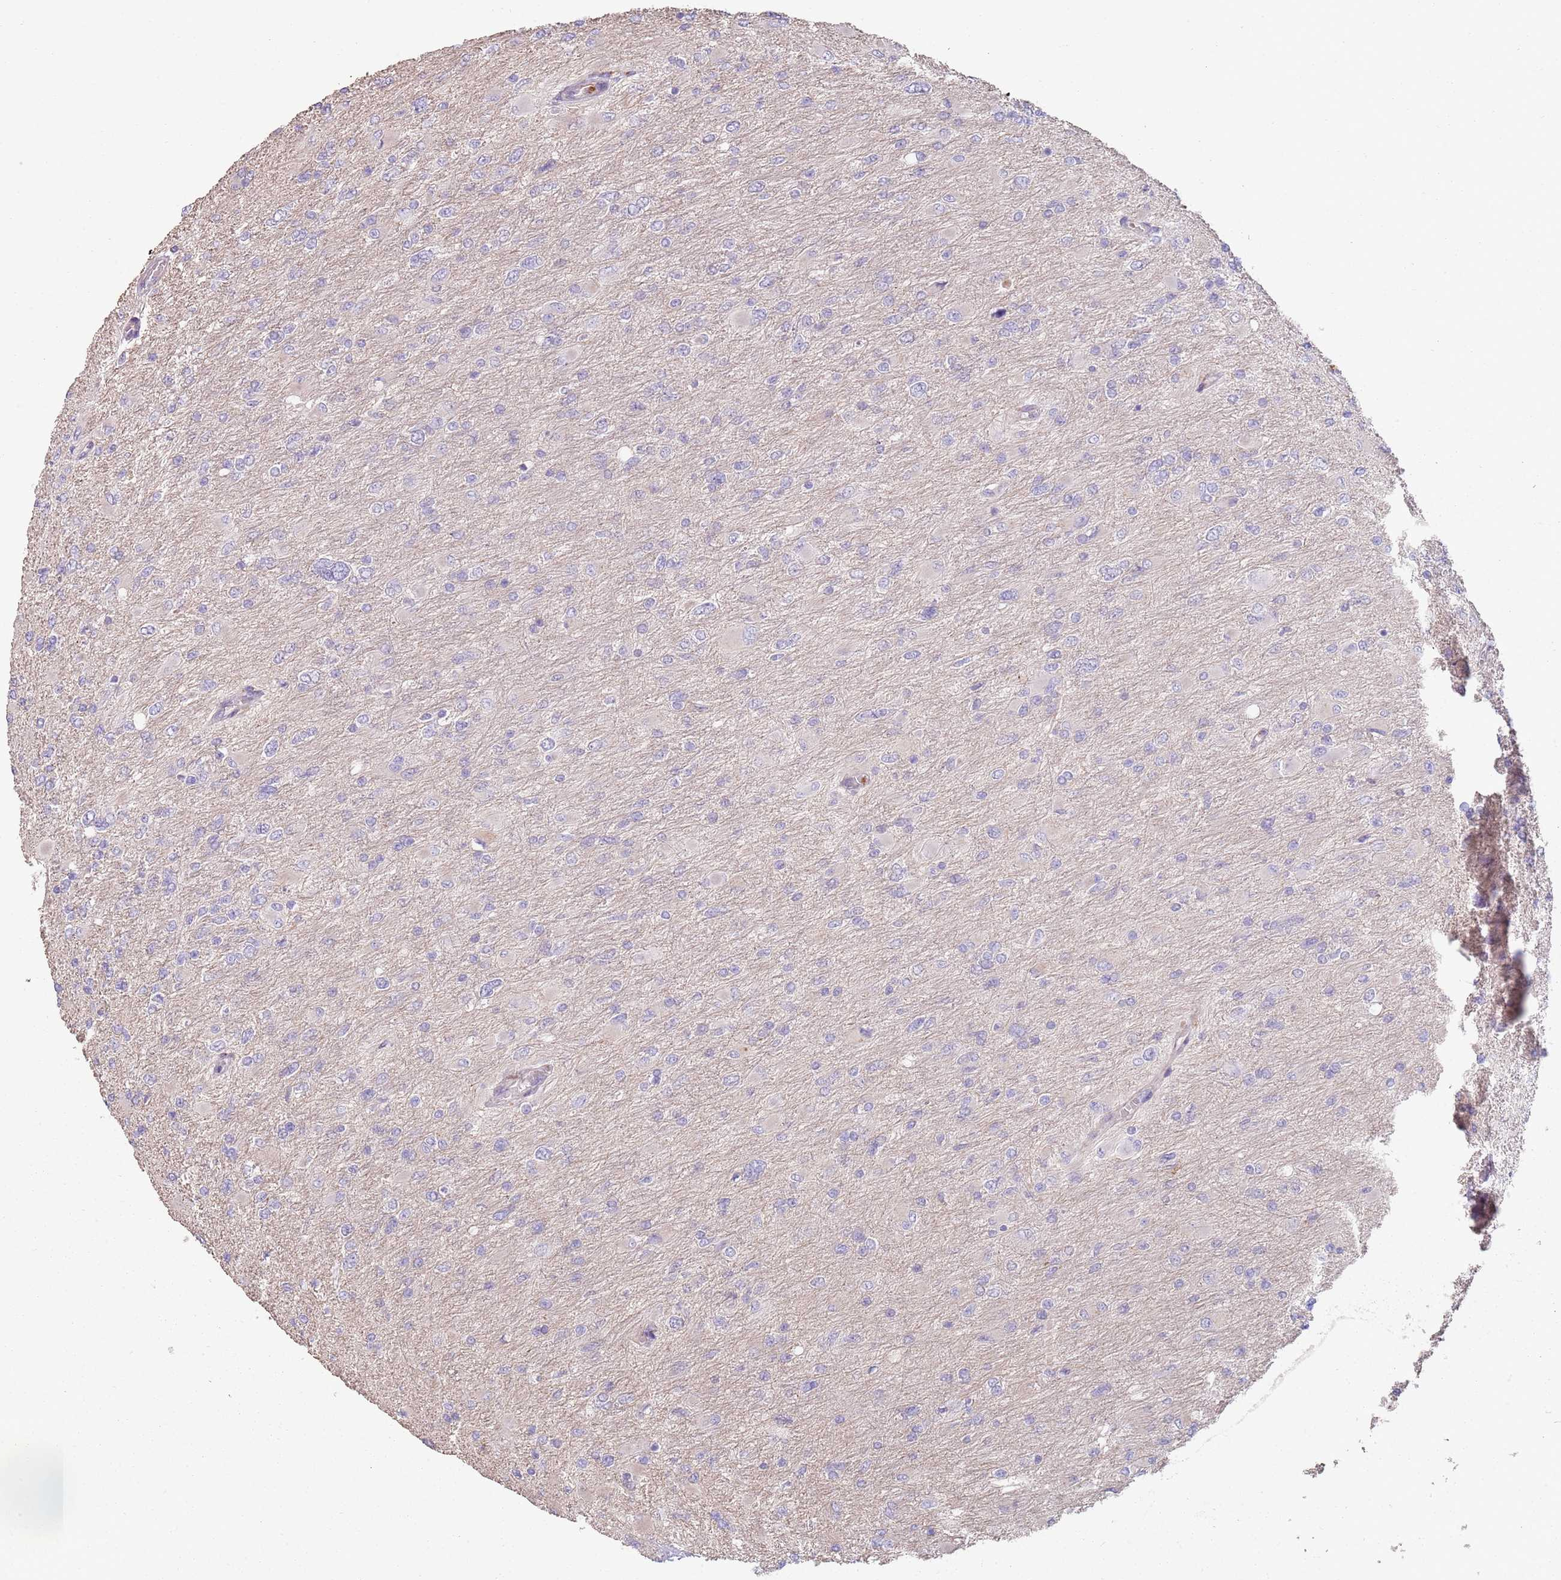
{"staining": {"intensity": "negative", "quantity": "none", "location": "none"}, "tissue": "glioma", "cell_type": "Tumor cells", "image_type": "cancer", "snomed": [{"axis": "morphology", "description": "Glioma, malignant, High grade"}, {"axis": "topography", "description": "Cerebral cortex"}], "caption": "Immunohistochemical staining of malignant glioma (high-grade) displays no significant expression in tumor cells. The staining was performed using DAB to visualize the protein expression in brown, while the nuclei were stained in blue with hematoxylin (Magnification: 20x).", "gene": "PHLPP2", "patient": {"sex": "female", "age": 36}}